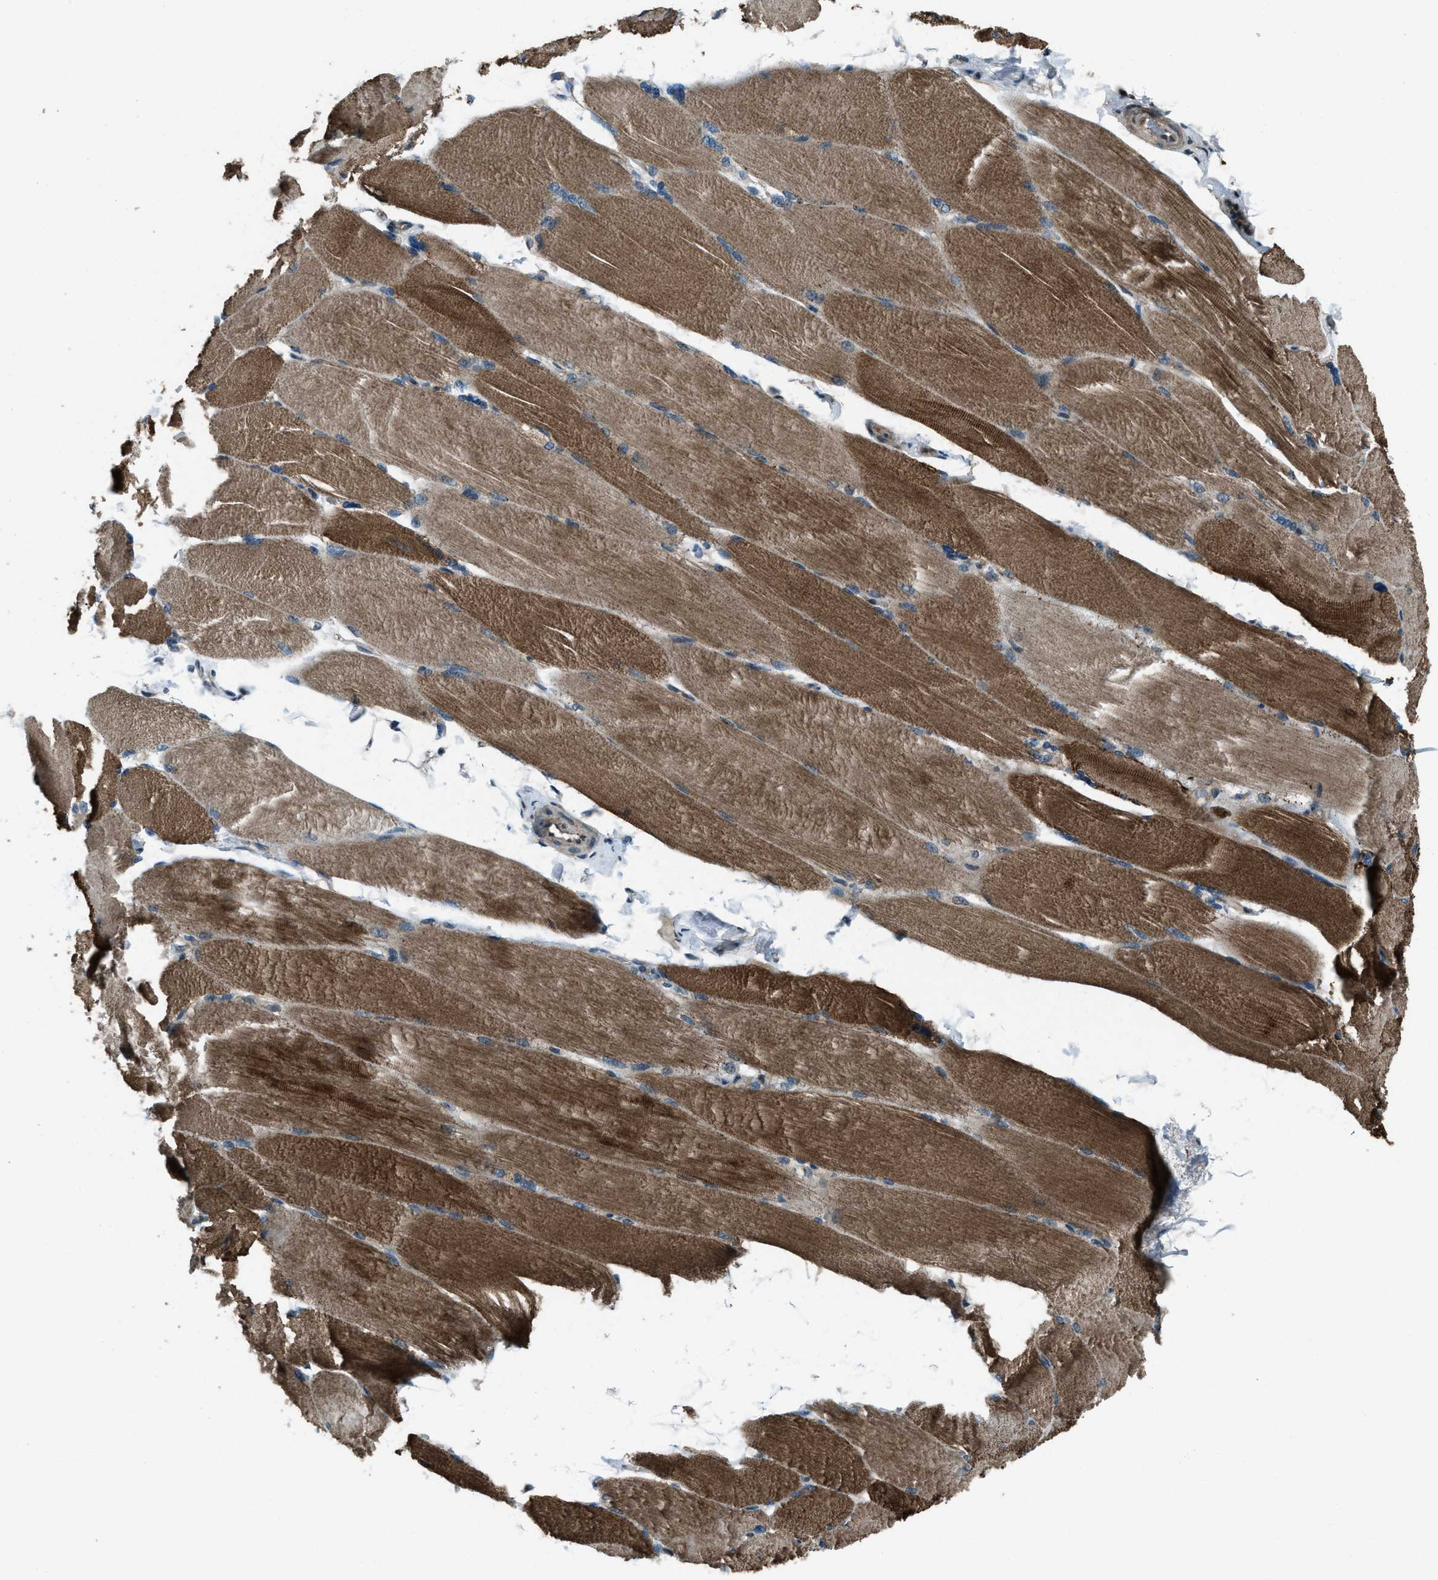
{"staining": {"intensity": "moderate", "quantity": ">75%", "location": "cytoplasmic/membranous"}, "tissue": "skeletal muscle", "cell_type": "Myocytes", "image_type": "normal", "snomed": [{"axis": "morphology", "description": "Normal tissue, NOS"}, {"axis": "topography", "description": "Skin"}, {"axis": "topography", "description": "Skeletal muscle"}], "caption": "Immunohistochemical staining of normal skeletal muscle demonstrates >75% levels of moderate cytoplasmic/membranous protein positivity in approximately >75% of myocytes. (DAB IHC with brightfield microscopy, high magnification).", "gene": "SVIL", "patient": {"sex": "male", "age": 83}}